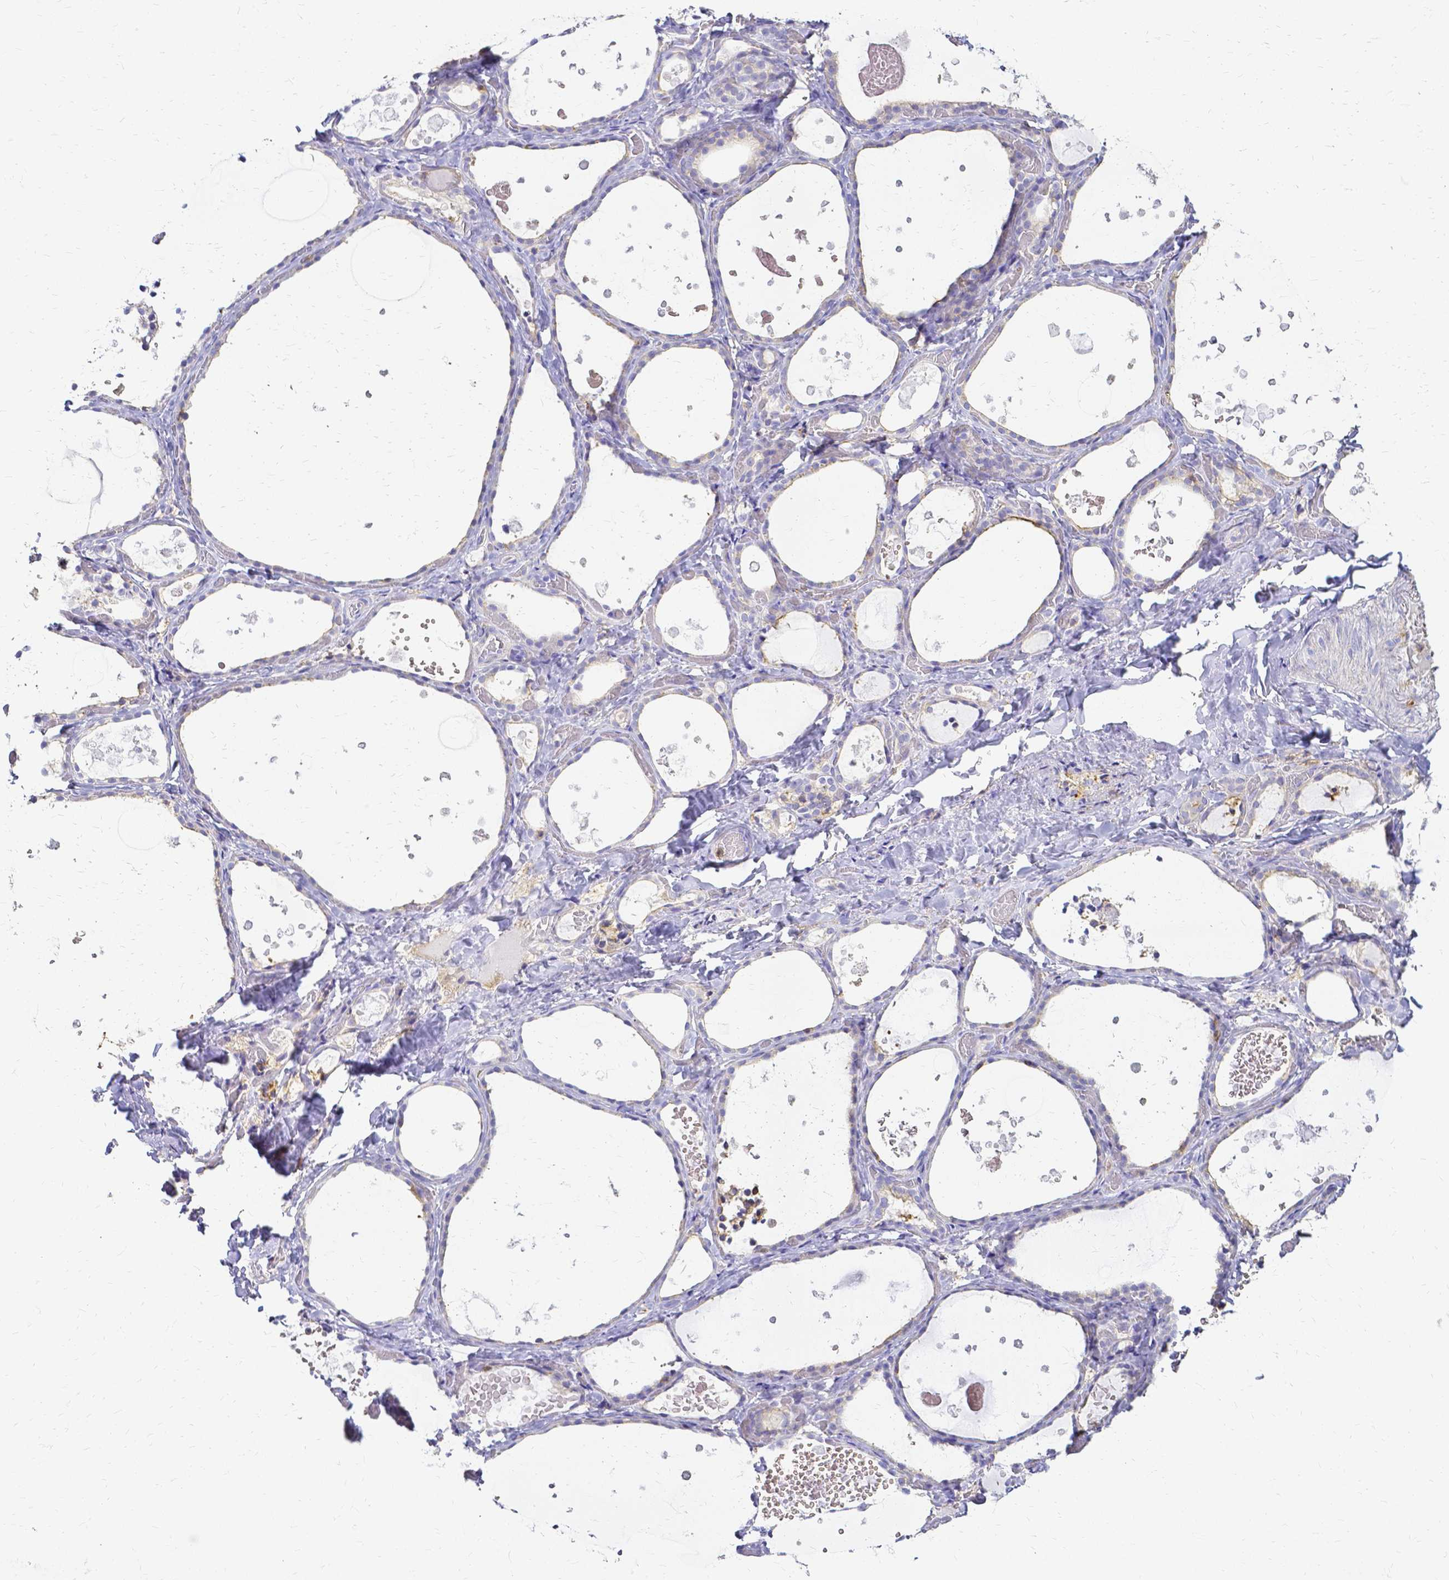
{"staining": {"intensity": "negative", "quantity": "none", "location": "none"}, "tissue": "thyroid gland", "cell_type": "Glandular cells", "image_type": "normal", "snomed": [{"axis": "morphology", "description": "Normal tissue, NOS"}, {"axis": "topography", "description": "Thyroid gland"}], "caption": "Glandular cells show no significant positivity in unremarkable thyroid gland. (DAB (3,3'-diaminobenzidine) IHC with hematoxylin counter stain).", "gene": "HSPA12A", "patient": {"sex": "female", "age": 56}}